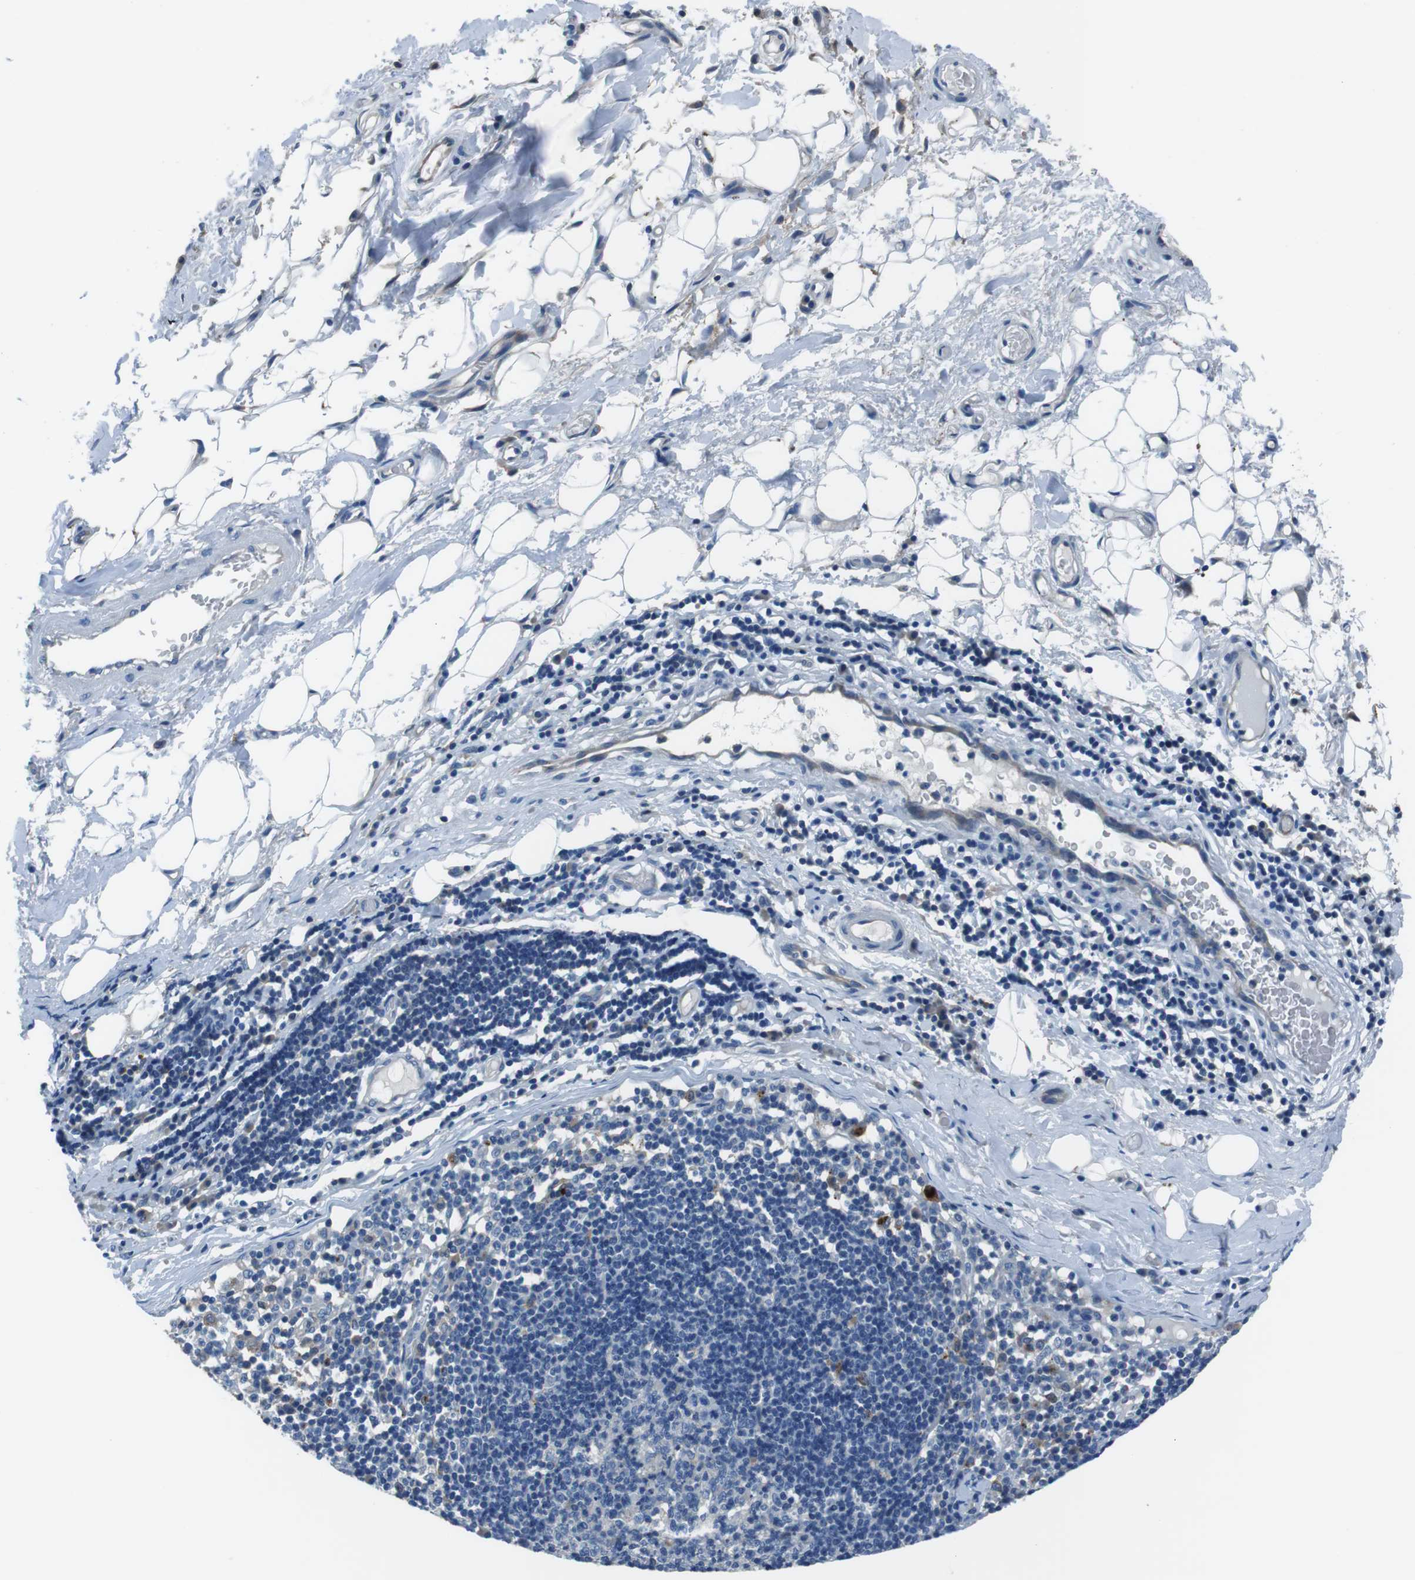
{"staining": {"intensity": "negative", "quantity": "none", "location": "none"}, "tissue": "adipose tissue", "cell_type": "Adipocytes", "image_type": "normal", "snomed": [{"axis": "morphology", "description": "Normal tissue, NOS"}, {"axis": "morphology", "description": "Adenocarcinoma, NOS"}, {"axis": "topography", "description": "Esophagus"}], "caption": "IHC of normal adipose tissue shows no expression in adipocytes. (Immunohistochemistry, brightfield microscopy, high magnification).", "gene": "TULP3", "patient": {"sex": "male", "age": 62}}